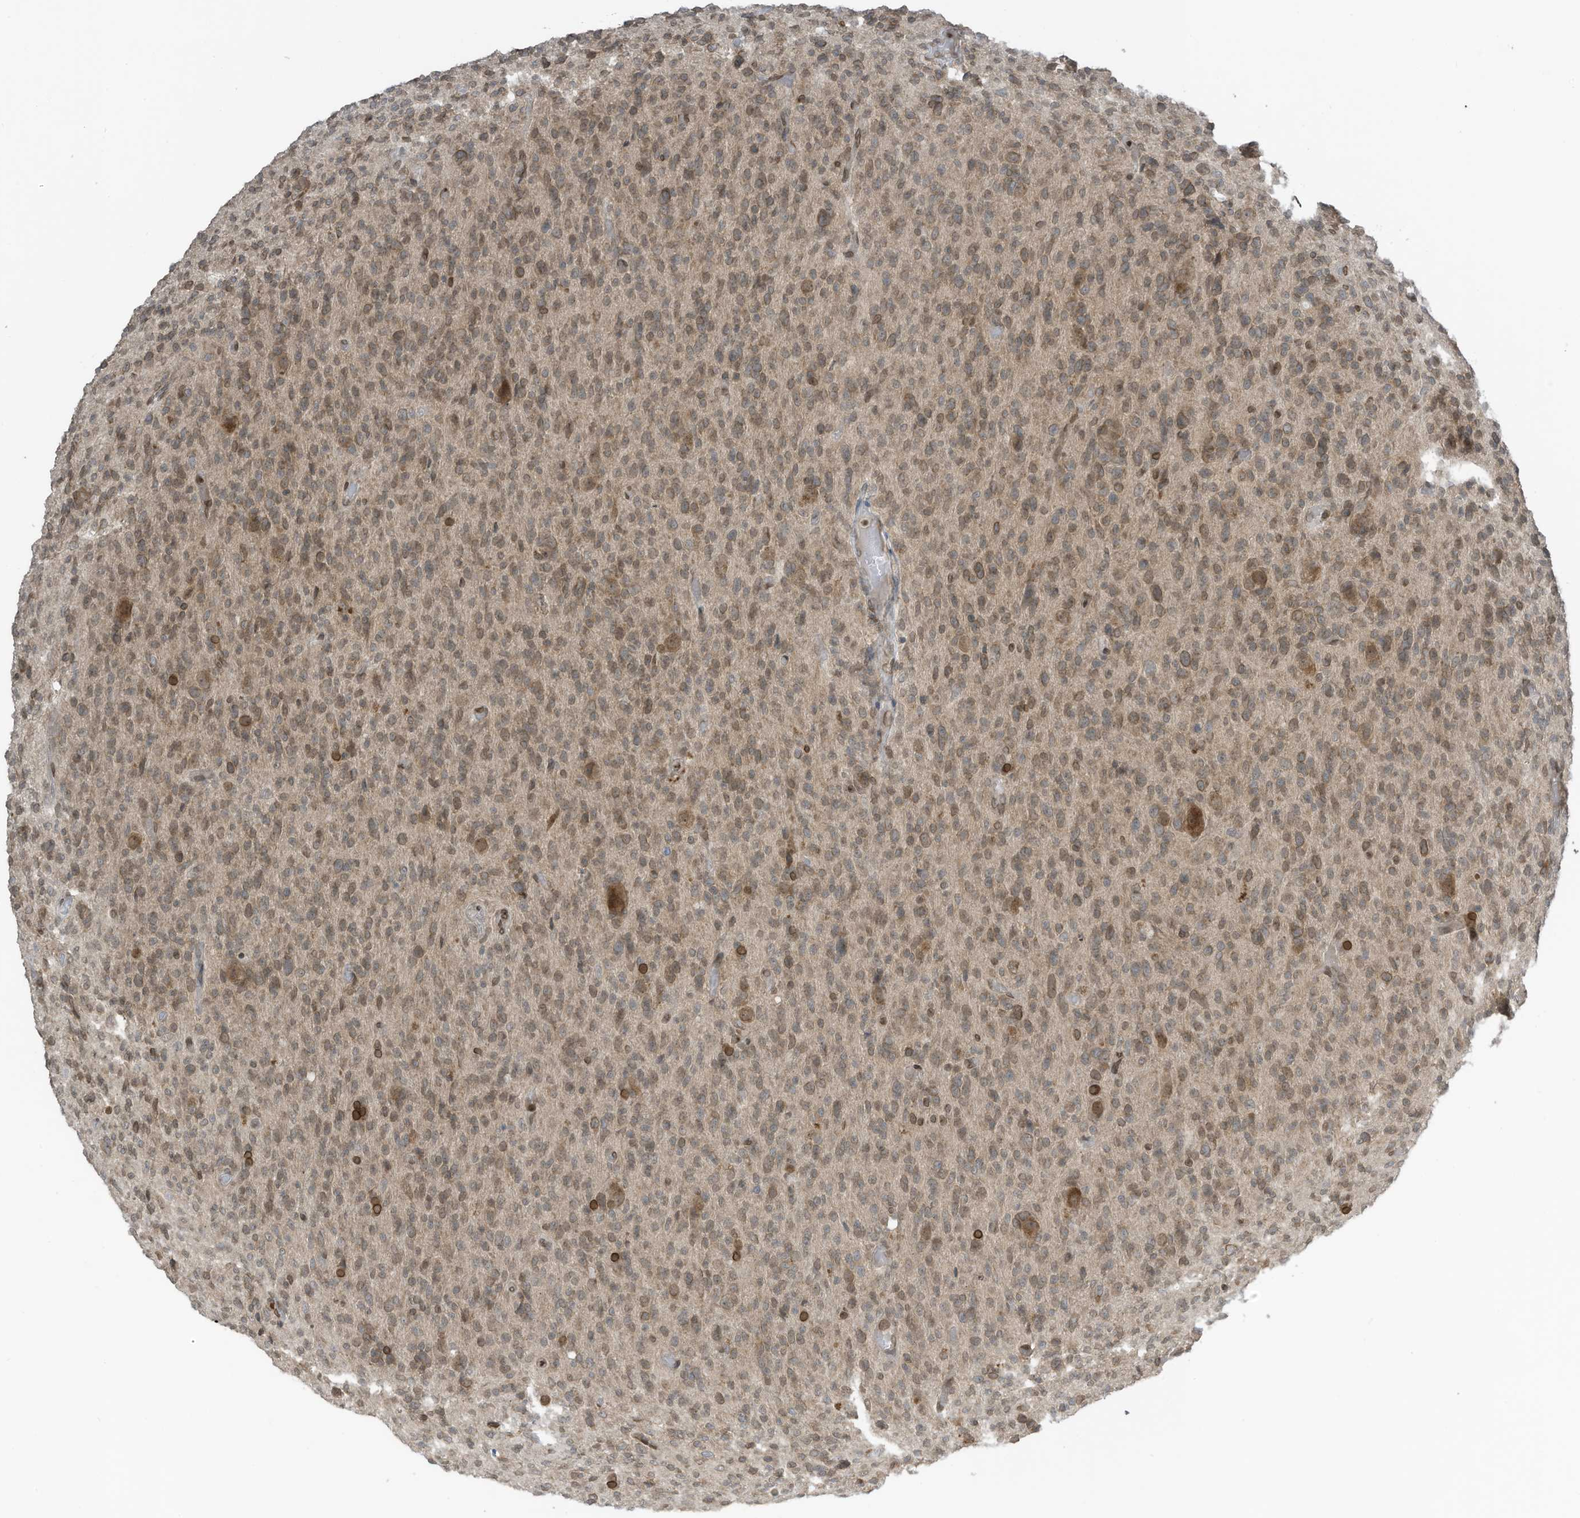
{"staining": {"intensity": "weak", "quantity": "25%-75%", "location": "nuclear"}, "tissue": "glioma", "cell_type": "Tumor cells", "image_type": "cancer", "snomed": [{"axis": "morphology", "description": "Glioma, malignant, High grade"}, {"axis": "topography", "description": "Brain"}], "caption": "Malignant high-grade glioma was stained to show a protein in brown. There is low levels of weak nuclear positivity in approximately 25%-75% of tumor cells. (IHC, brightfield microscopy, high magnification).", "gene": "RABL3", "patient": {"sex": "female", "age": 57}}